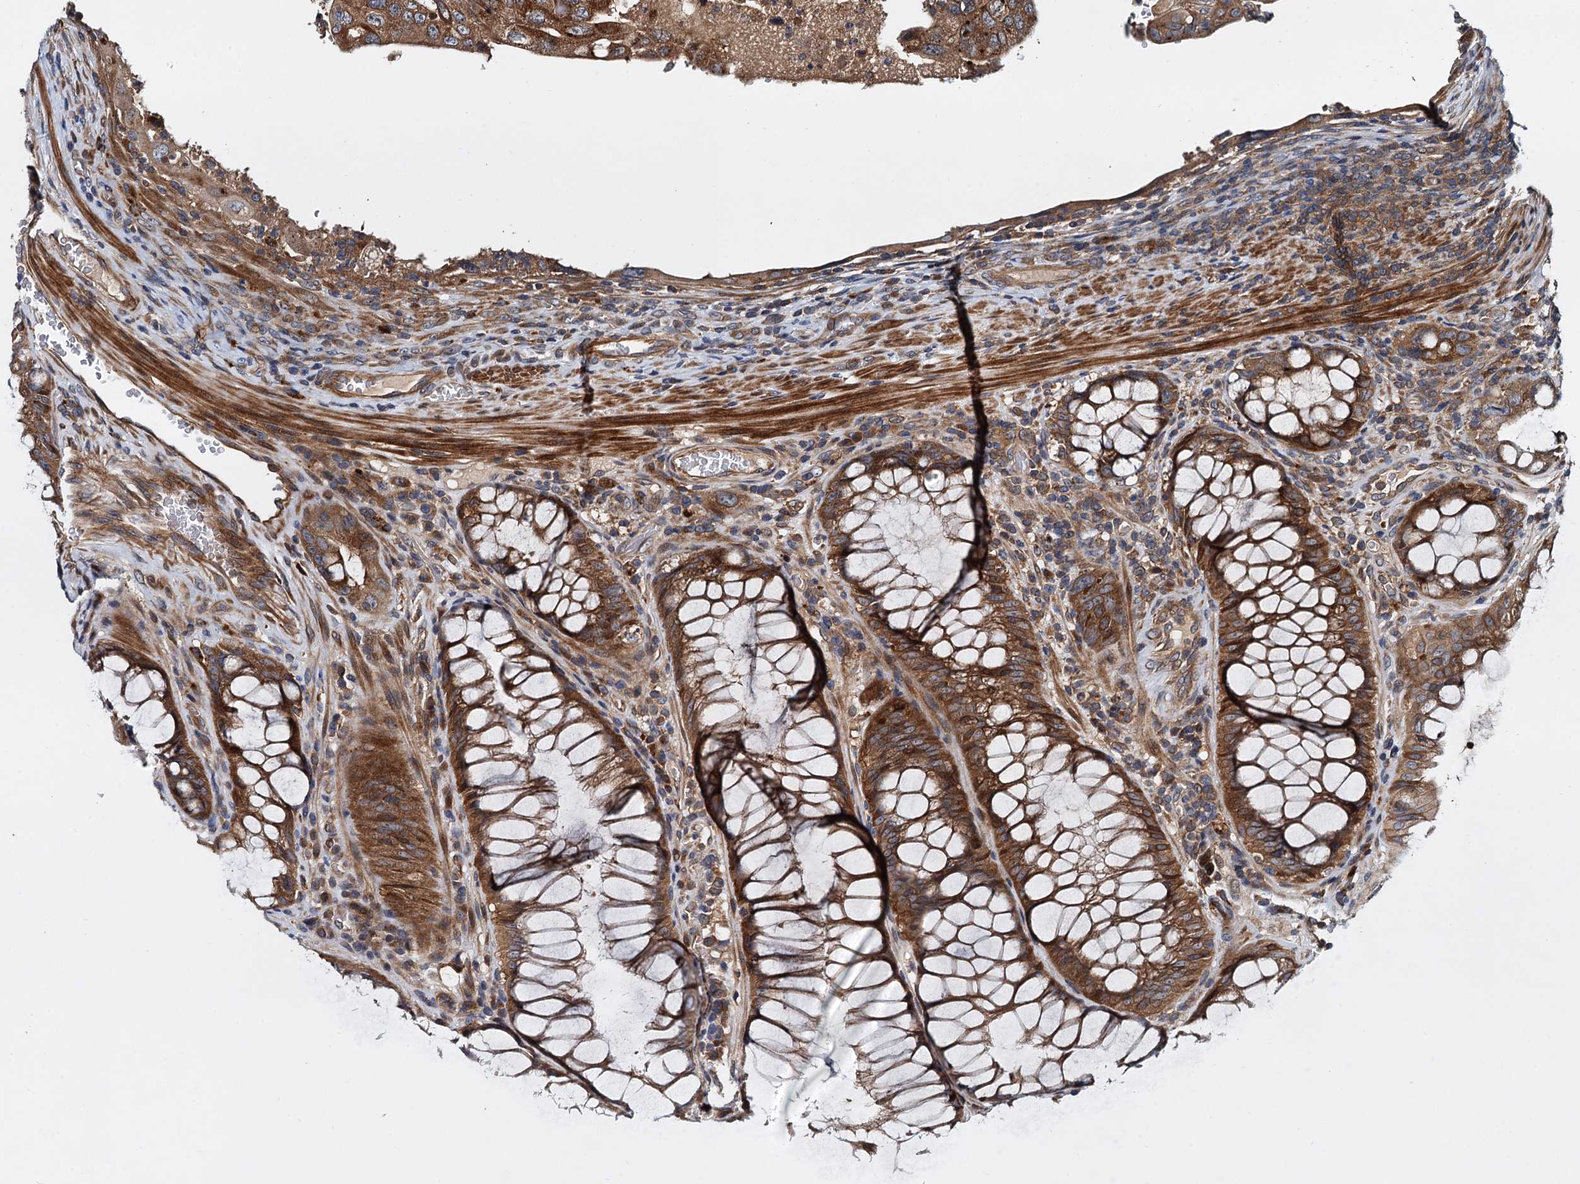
{"staining": {"intensity": "moderate", "quantity": ">75%", "location": "cytoplasmic/membranous"}, "tissue": "colorectal cancer", "cell_type": "Tumor cells", "image_type": "cancer", "snomed": [{"axis": "morphology", "description": "Adenocarcinoma, NOS"}, {"axis": "topography", "description": "Rectum"}], "caption": "There is medium levels of moderate cytoplasmic/membranous positivity in tumor cells of colorectal cancer (adenocarcinoma), as demonstrated by immunohistochemical staining (brown color).", "gene": "EFL1", "patient": {"sex": "male", "age": 63}}